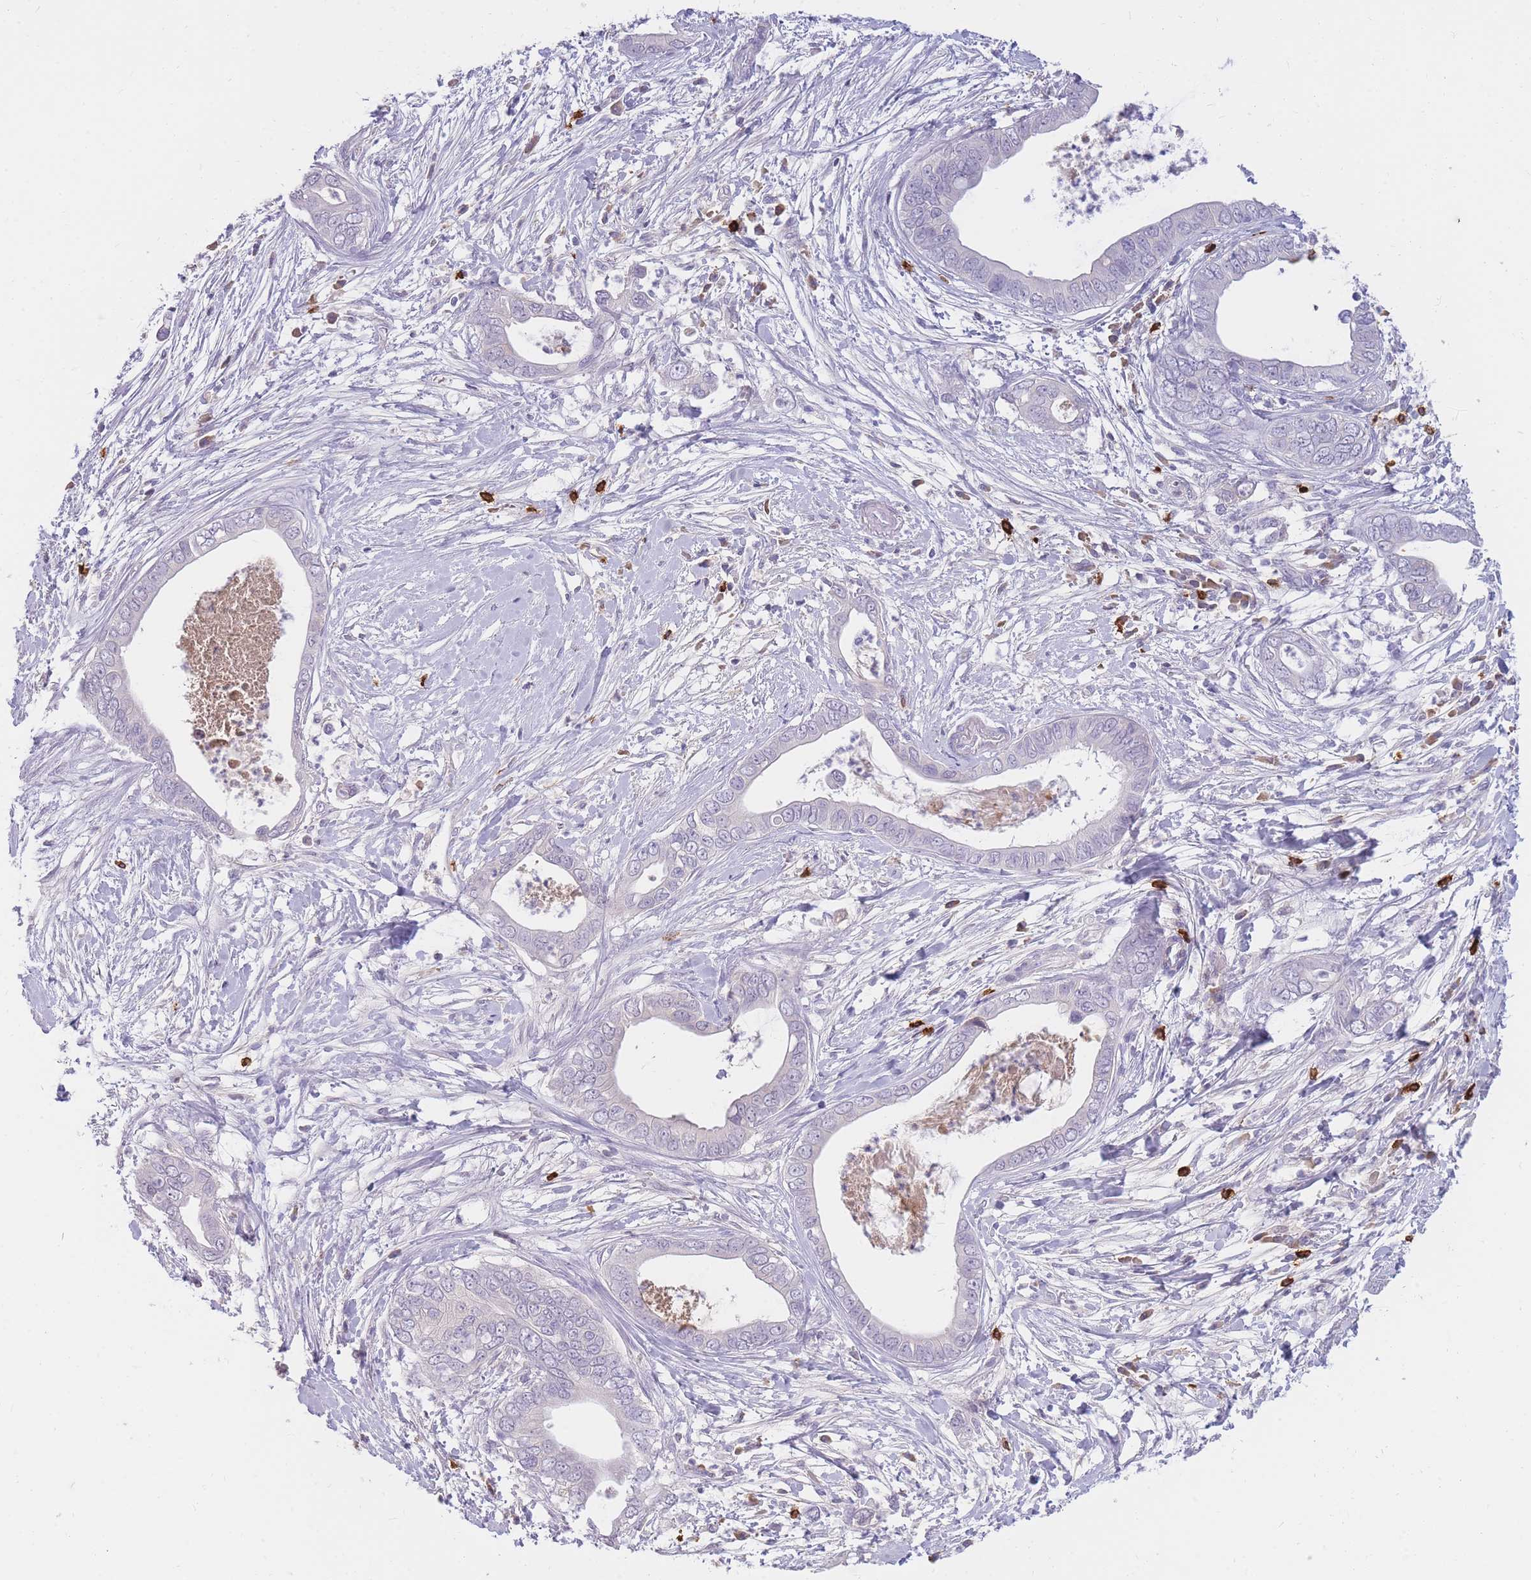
{"staining": {"intensity": "negative", "quantity": "none", "location": "none"}, "tissue": "pancreatic cancer", "cell_type": "Tumor cells", "image_type": "cancer", "snomed": [{"axis": "morphology", "description": "Adenocarcinoma, NOS"}, {"axis": "topography", "description": "Pancreas"}], "caption": "Immunohistochemistry (IHC) image of pancreatic cancer stained for a protein (brown), which reveals no positivity in tumor cells.", "gene": "TPSD1", "patient": {"sex": "male", "age": 75}}